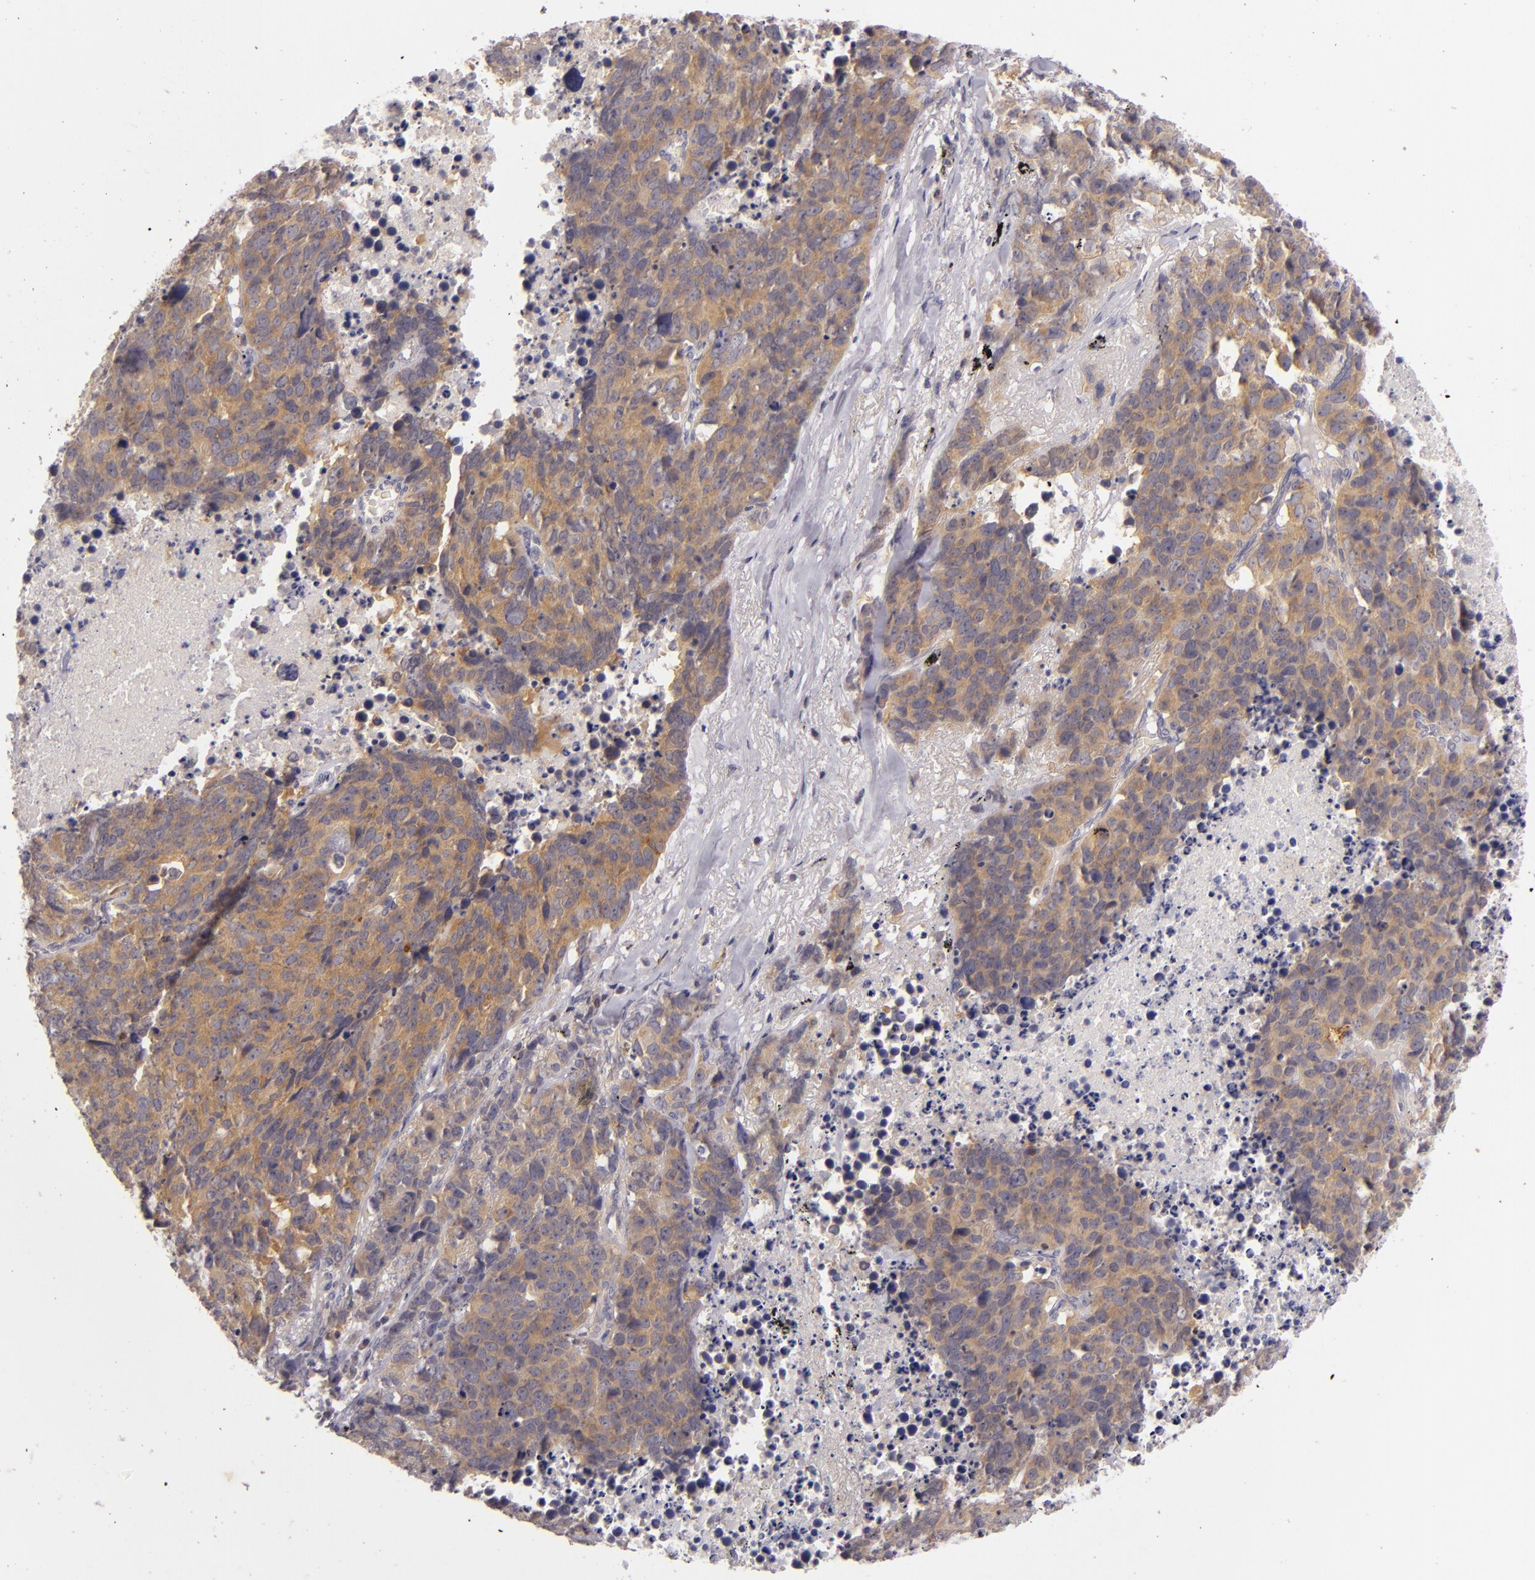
{"staining": {"intensity": "moderate", "quantity": ">75%", "location": "cytoplasmic/membranous"}, "tissue": "lung cancer", "cell_type": "Tumor cells", "image_type": "cancer", "snomed": [{"axis": "morphology", "description": "Carcinoid, malignant, NOS"}, {"axis": "topography", "description": "Lung"}], "caption": "Immunohistochemistry (IHC) photomicrograph of neoplastic tissue: human carcinoid (malignant) (lung) stained using IHC demonstrates medium levels of moderate protein expression localized specifically in the cytoplasmic/membranous of tumor cells, appearing as a cytoplasmic/membranous brown color.", "gene": "CD83", "patient": {"sex": "male", "age": 60}}